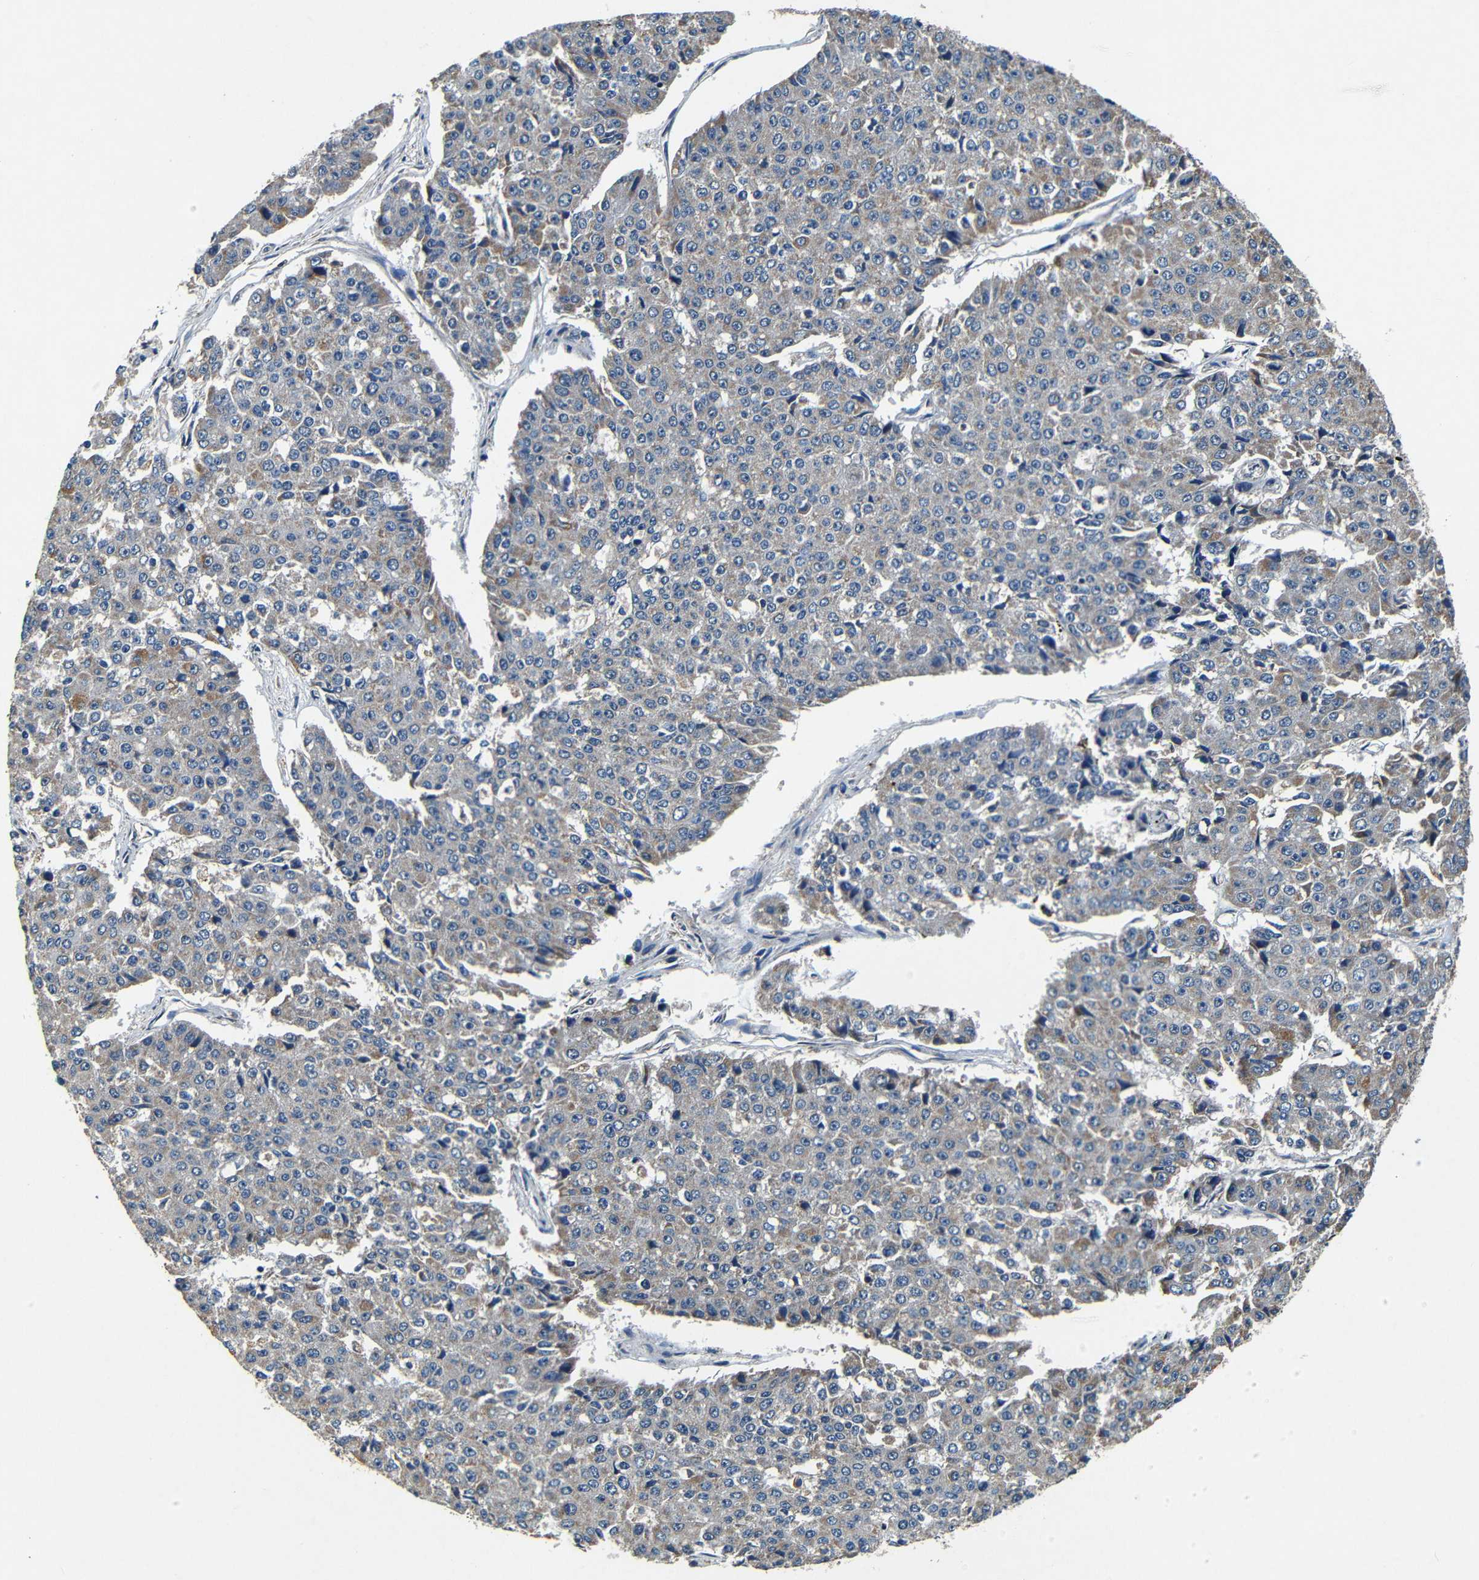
{"staining": {"intensity": "negative", "quantity": "none", "location": "none"}, "tissue": "pancreatic cancer", "cell_type": "Tumor cells", "image_type": "cancer", "snomed": [{"axis": "morphology", "description": "Adenocarcinoma, NOS"}, {"axis": "topography", "description": "Pancreas"}], "caption": "An IHC image of pancreatic cancer (adenocarcinoma) is shown. There is no staining in tumor cells of pancreatic cancer (adenocarcinoma).", "gene": "MTX1", "patient": {"sex": "male", "age": 50}}